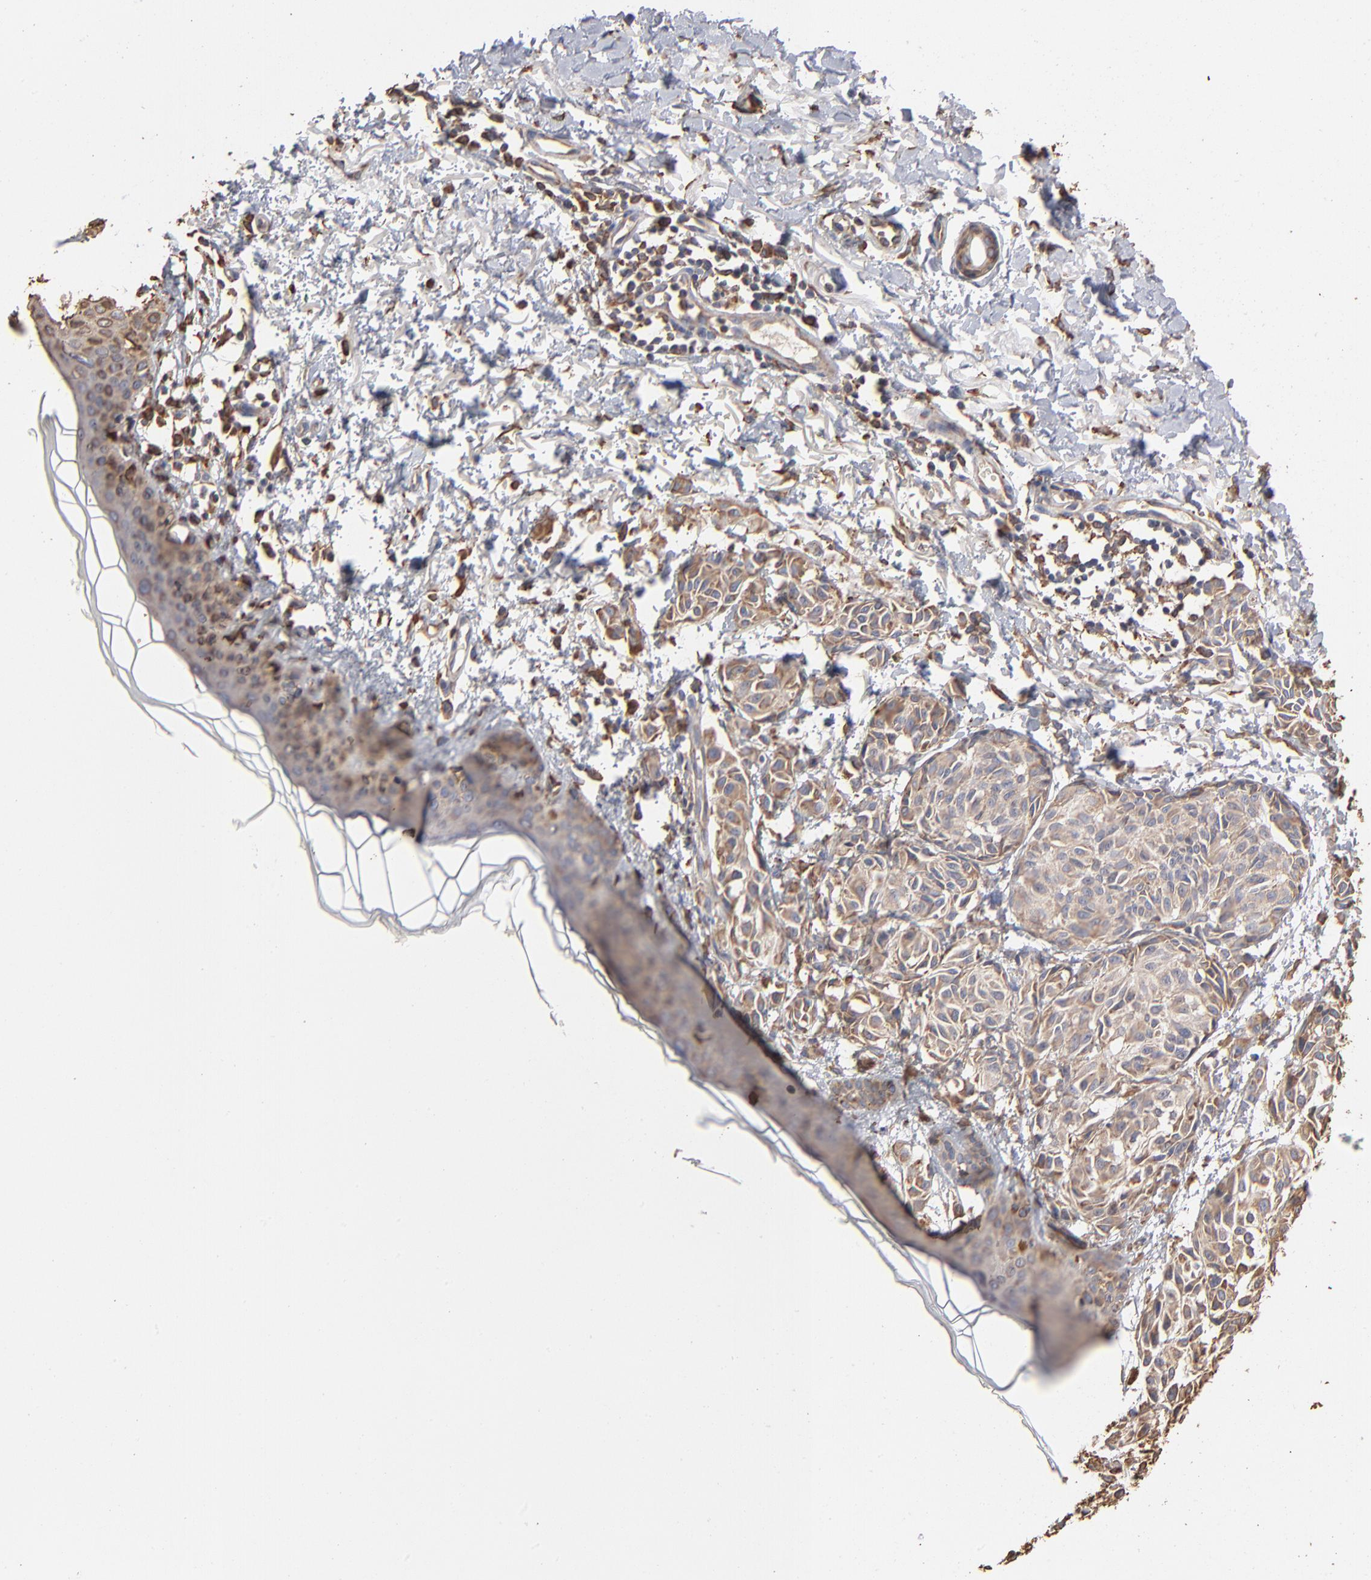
{"staining": {"intensity": "negative", "quantity": "none", "location": "none"}, "tissue": "melanoma", "cell_type": "Tumor cells", "image_type": "cancer", "snomed": [{"axis": "morphology", "description": "Malignant melanoma, NOS"}, {"axis": "topography", "description": "Skin"}], "caption": "Melanoma was stained to show a protein in brown. There is no significant positivity in tumor cells.", "gene": "PDIA3", "patient": {"sex": "male", "age": 76}}